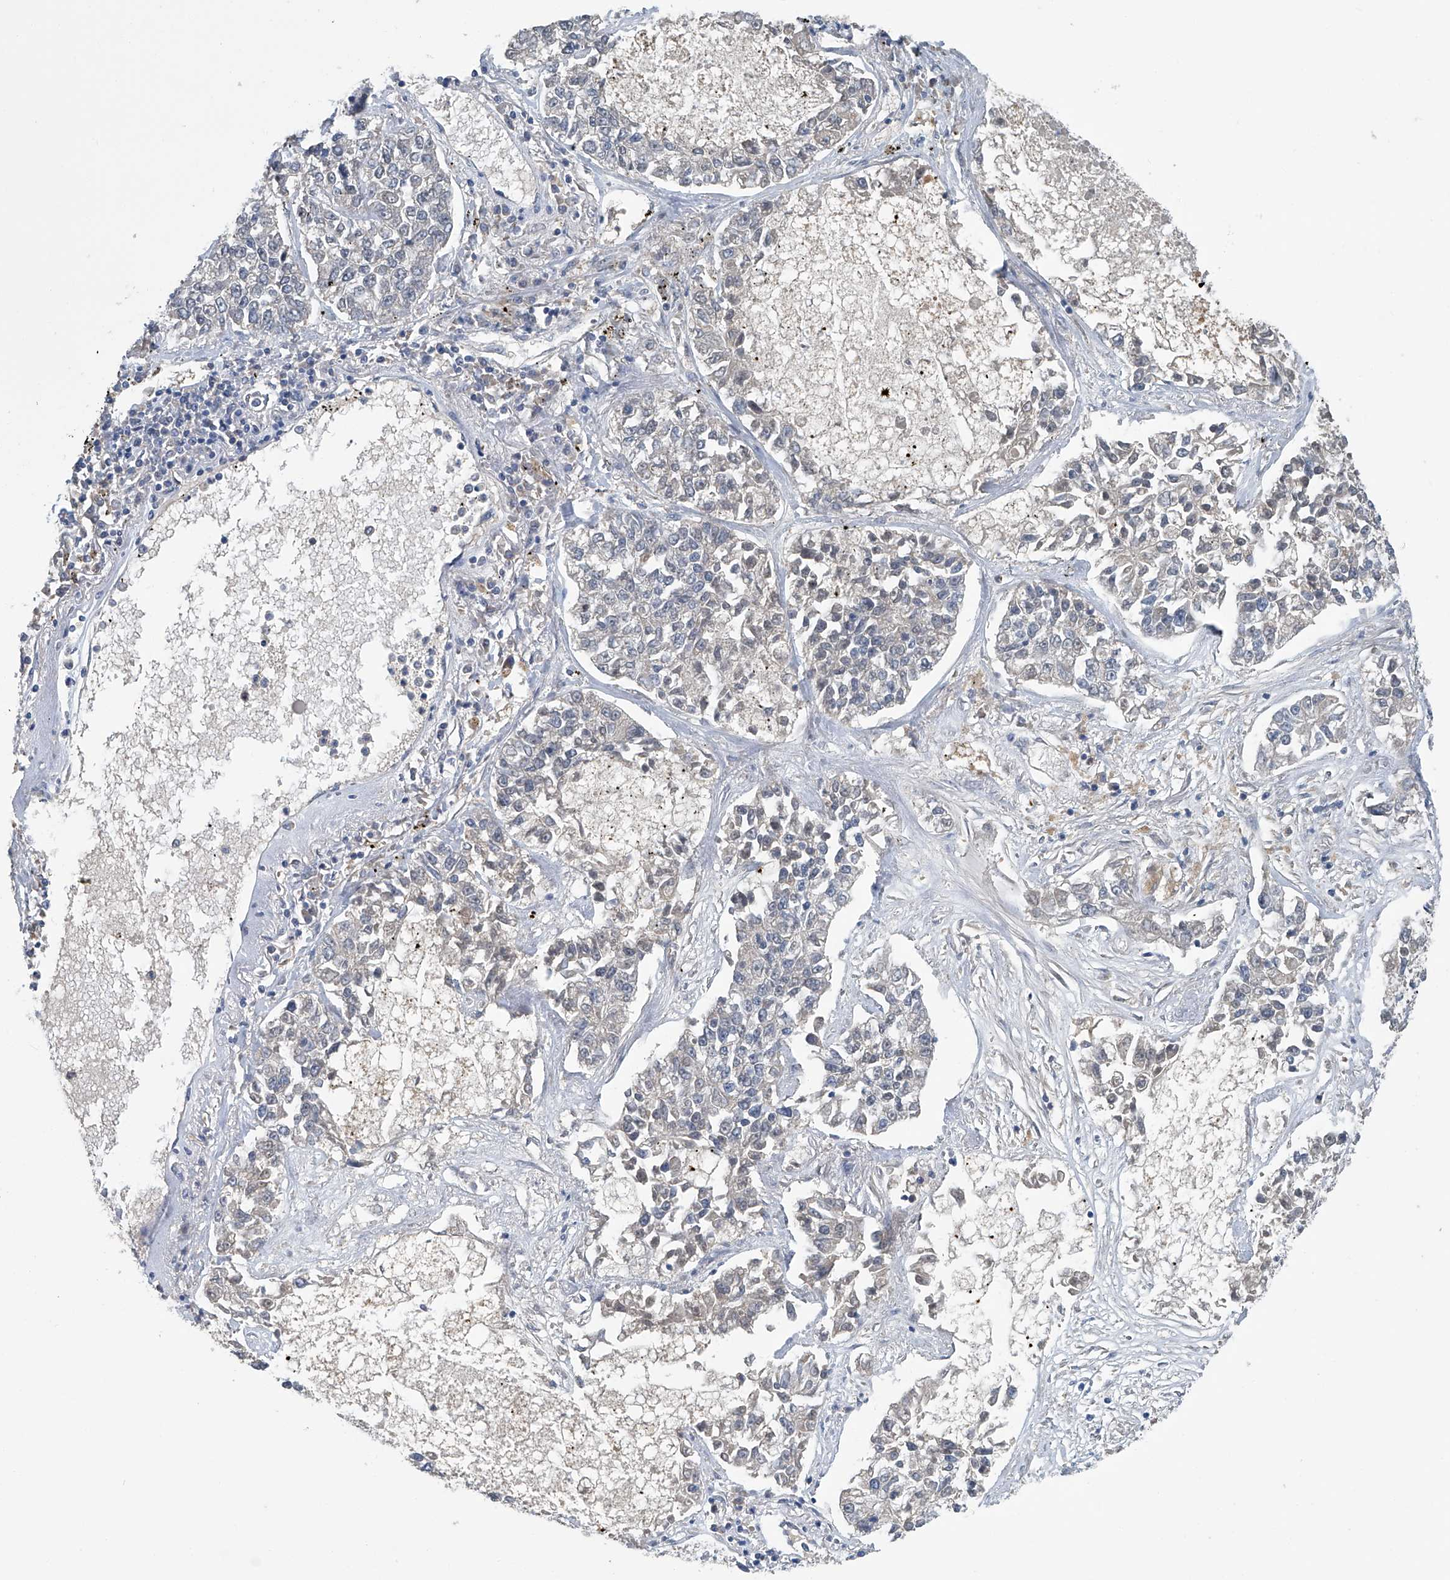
{"staining": {"intensity": "negative", "quantity": "none", "location": "none"}, "tissue": "lung cancer", "cell_type": "Tumor cells", "image_type": "cancer", "snomed": [{"axis": "morphology", "description": "Adenocarcinoma, NOS"}, {"axis": "topography", "description": "Lung"}], "caption": "Tumor cells are negative for brown protein staining in lung cancer. Nuclei are stained in blue.", "gene": "ANKRD34A", "patient": {"sex": "male", "age": 49}}